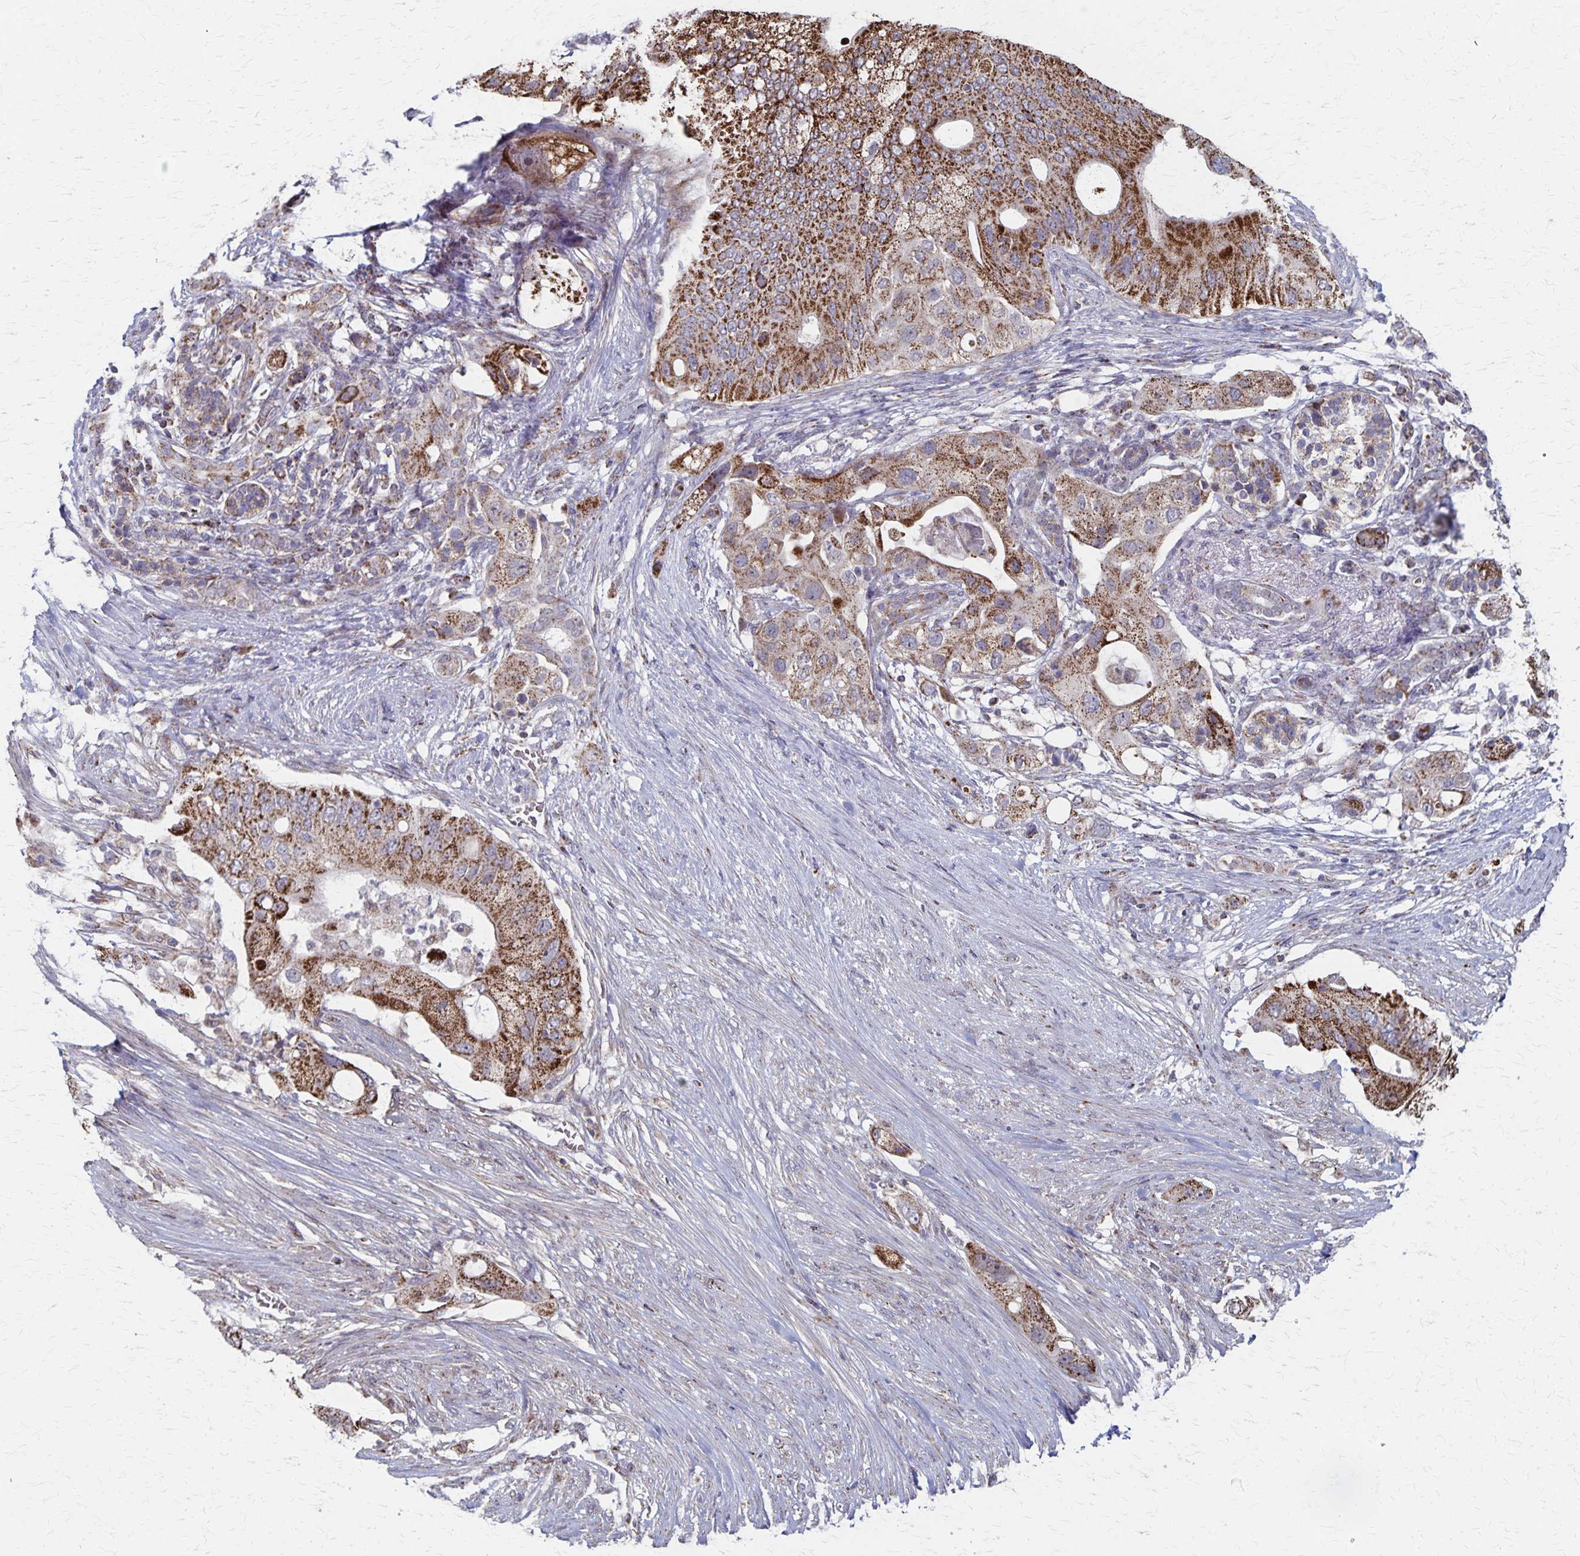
{"staining": {"intensity": "strong", "quantity": ">75%", "location": "cytoplasmic/membranous"}, "tissue": "pancreatic cancer", "cell_type": "Tumor cells", "image_type": "cancer", "snomed": [{"axis": "morphology", "description": "Adenocarcinoma, NOS"}, {"axis": "topography", "description": "Pancreas"}], "caption": "Adenocarcinoma (pancreatic) stained for a protein reveals strong cytoplasmic/membranous positivity in tumor cells.", "gene": "DYRK4", "patient": {"sex": "female", "age": 72}}